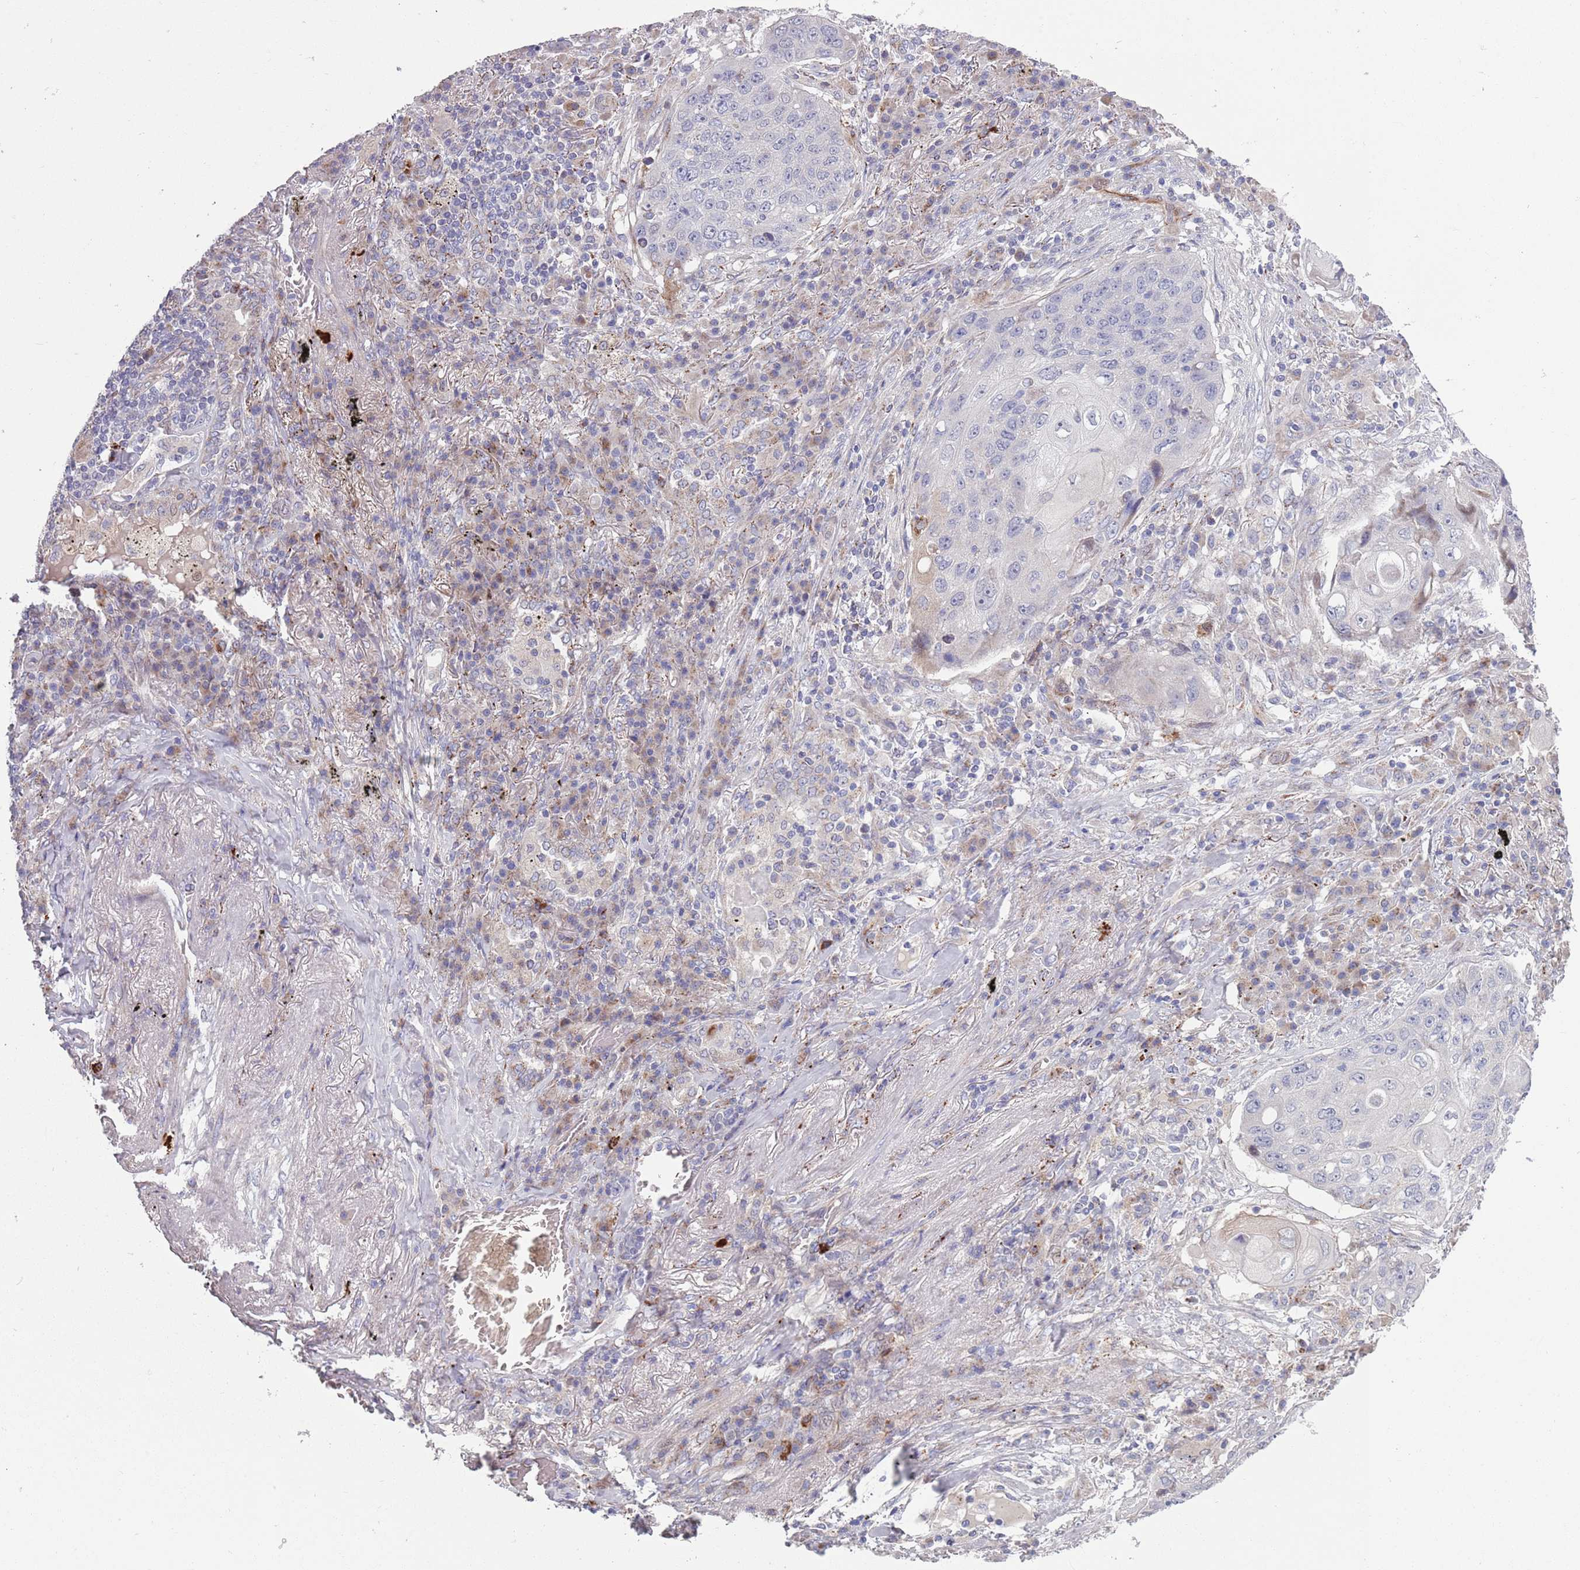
{"staining": {"intensity": "negative", "quantity": "none", "location": "none"}, "tissue": "lung cancer", "cell_type": "Tumor cells", "image_type": "cancer", "snomed": [{"axis": "morphology", "description": "Squamous cell carcinoma, NOS"}, {"axis": "topography", "description": "Lung"}], "caption": "Lung cancer stained for a protein using immunohistochemistry (IHC) reveals no staining tumor cells.", "gene": "TYW1", "patient": {"sex": "female", "age": 63}}